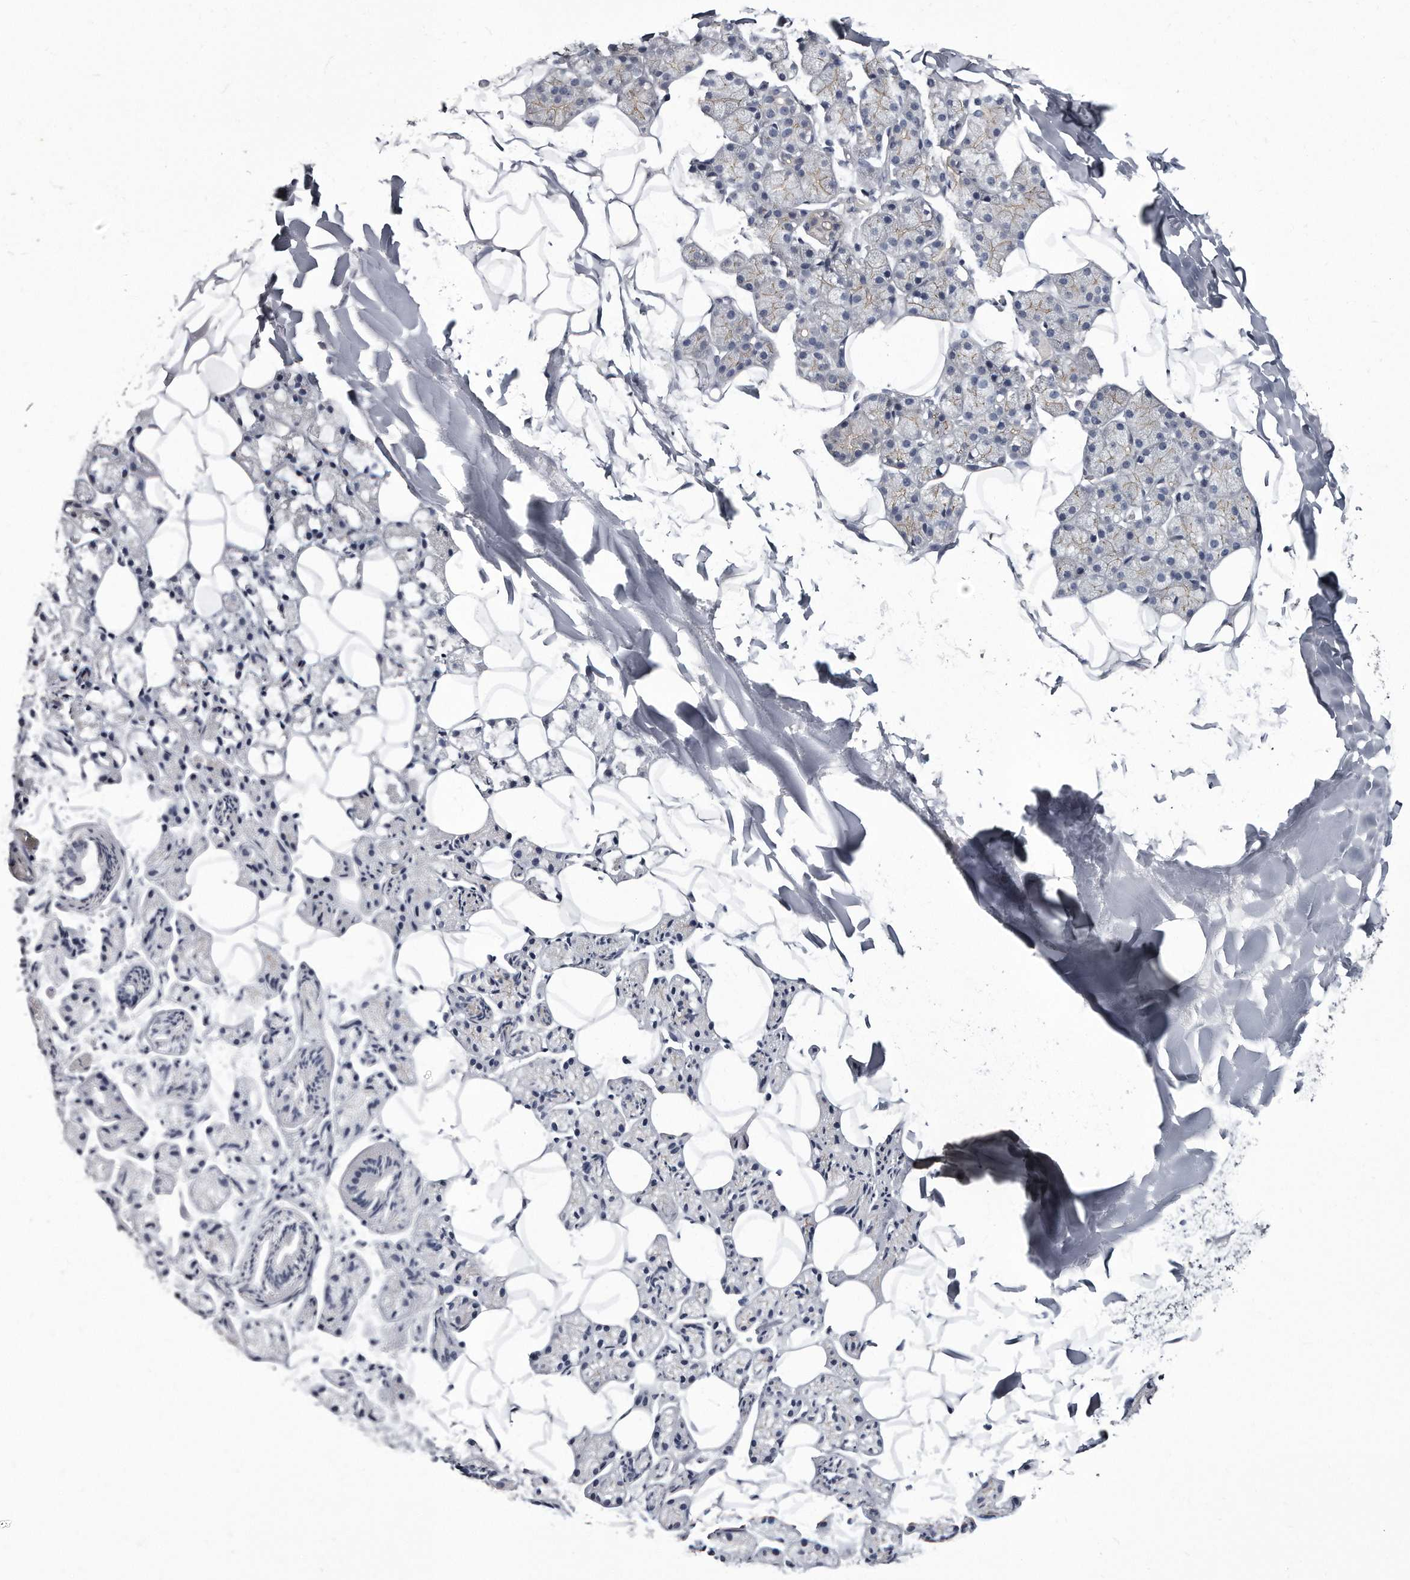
{"staining": {"intensity": "weak", "quantity": "<25%", "location": "cytoplasmic/membranous"}, "tissue": "salivary gland", "cell_type": "Glandular cells", "image_type": "normal", "snomed": [{"axis": "morphology", "description": "Normal tissue, NOS"}, {"axis": "topography", "description": "Salivary gland"}], "caption": "This is an IHC histopathology image of unremarkable human salivary gland. There is no staining in glandular cells.", "gene": "GAPVD1", "patient": {"sex": "female", "age": 33}}